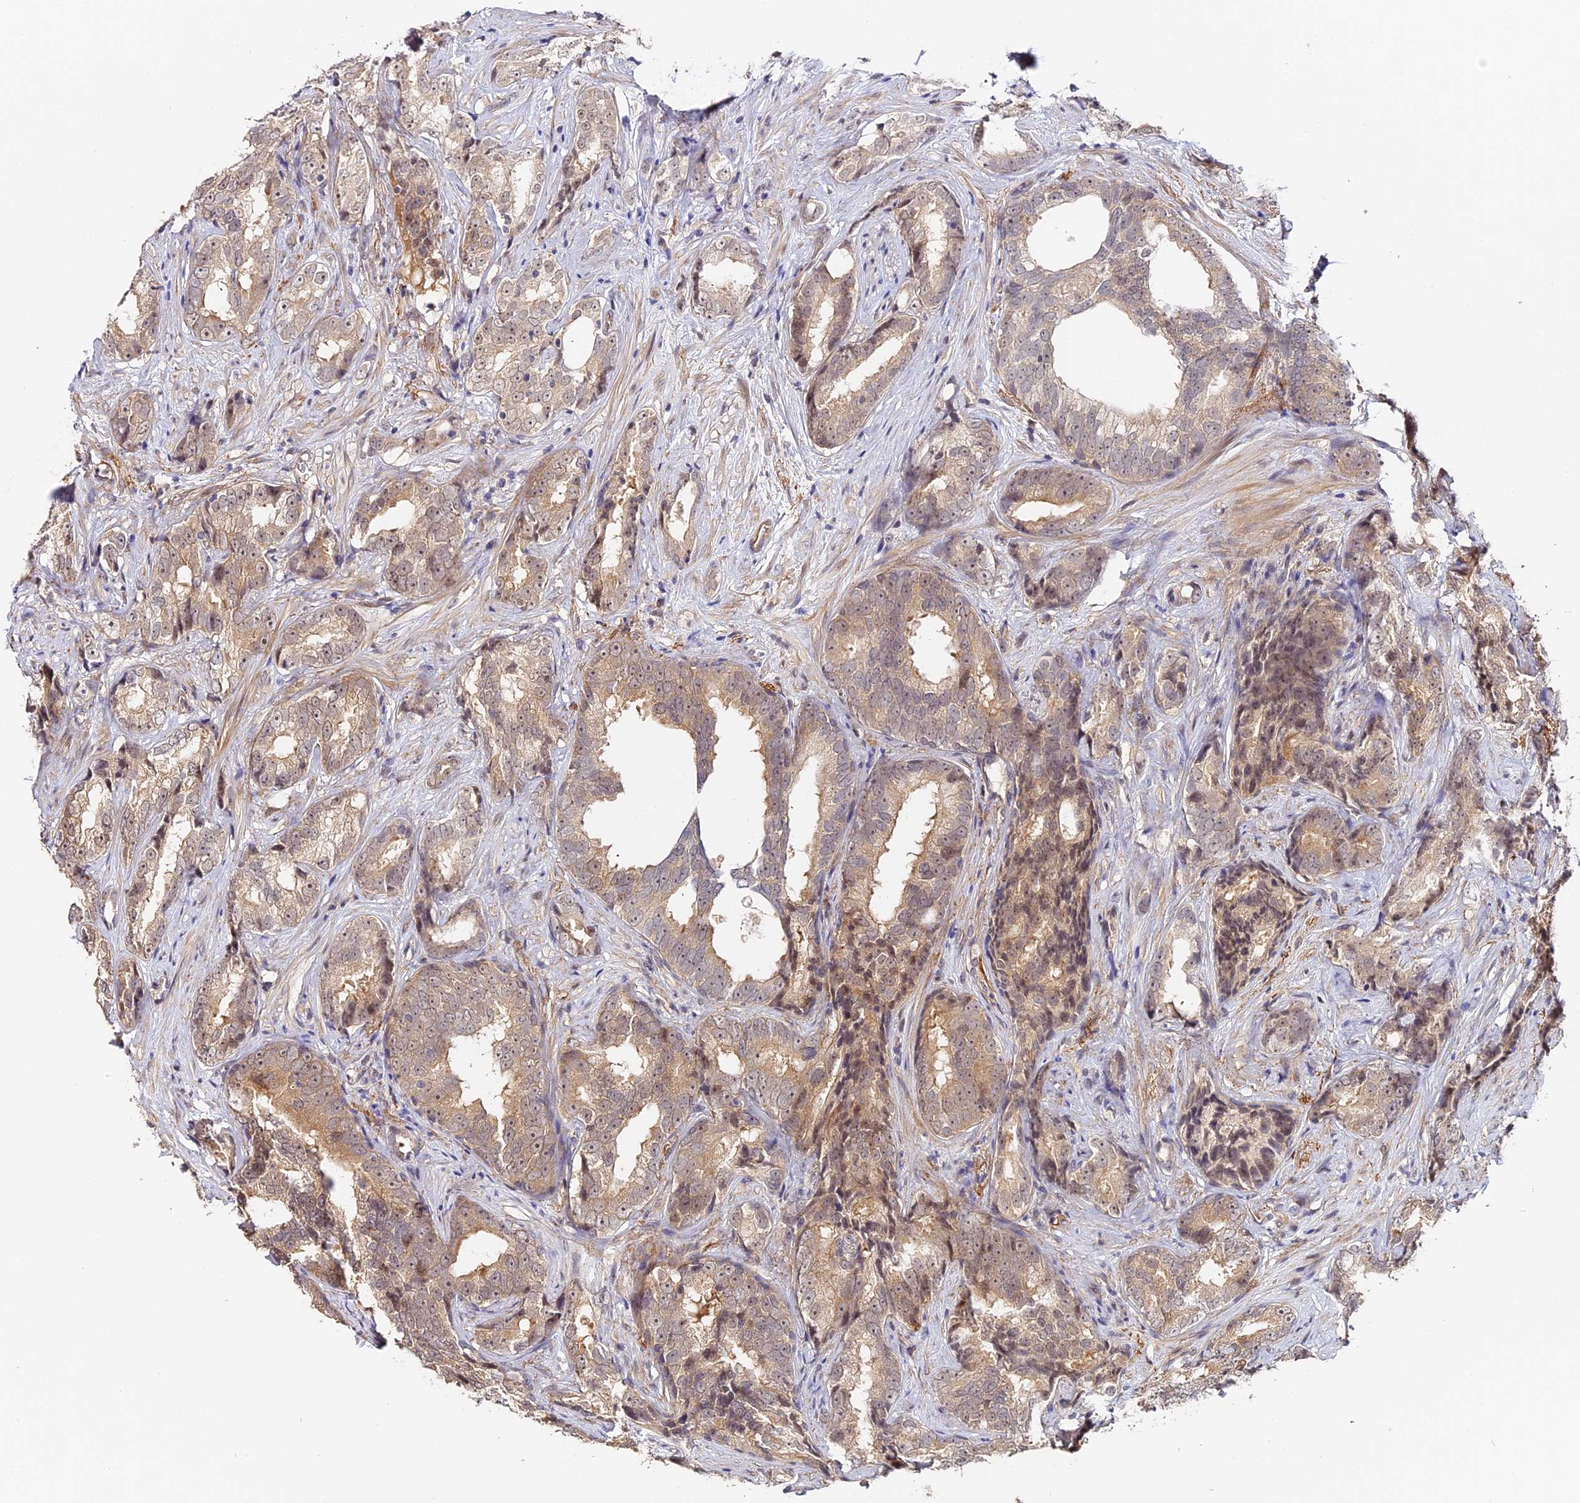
{"staining": {"intensity": "moderate", "quantity": ">75%", "location": "cytoplasmic/membranous,nuclear"}, "tissue": "prostate cancer", "cell_type": "Tumor cells", "image_type": "cancer", "snomed": [{"axis": "morphology", "description": "Adenocarcinoma, High grade"}, {"axis": "topography", "description": "Prostate"}], "caption": "DAB (3,3'-diaminobenzidine) immunohistochemical staining of human adenocarcinoma (high-grade) (prostate) shows moderate cytoplasmic/membranous and nuclear protein positivity in about >75% of tumor cells. (DAB = brown stain, brightfield microscopy at high magnification).", "gene": "IMPACT", "patient": {"sex": "male", "age": 66}}